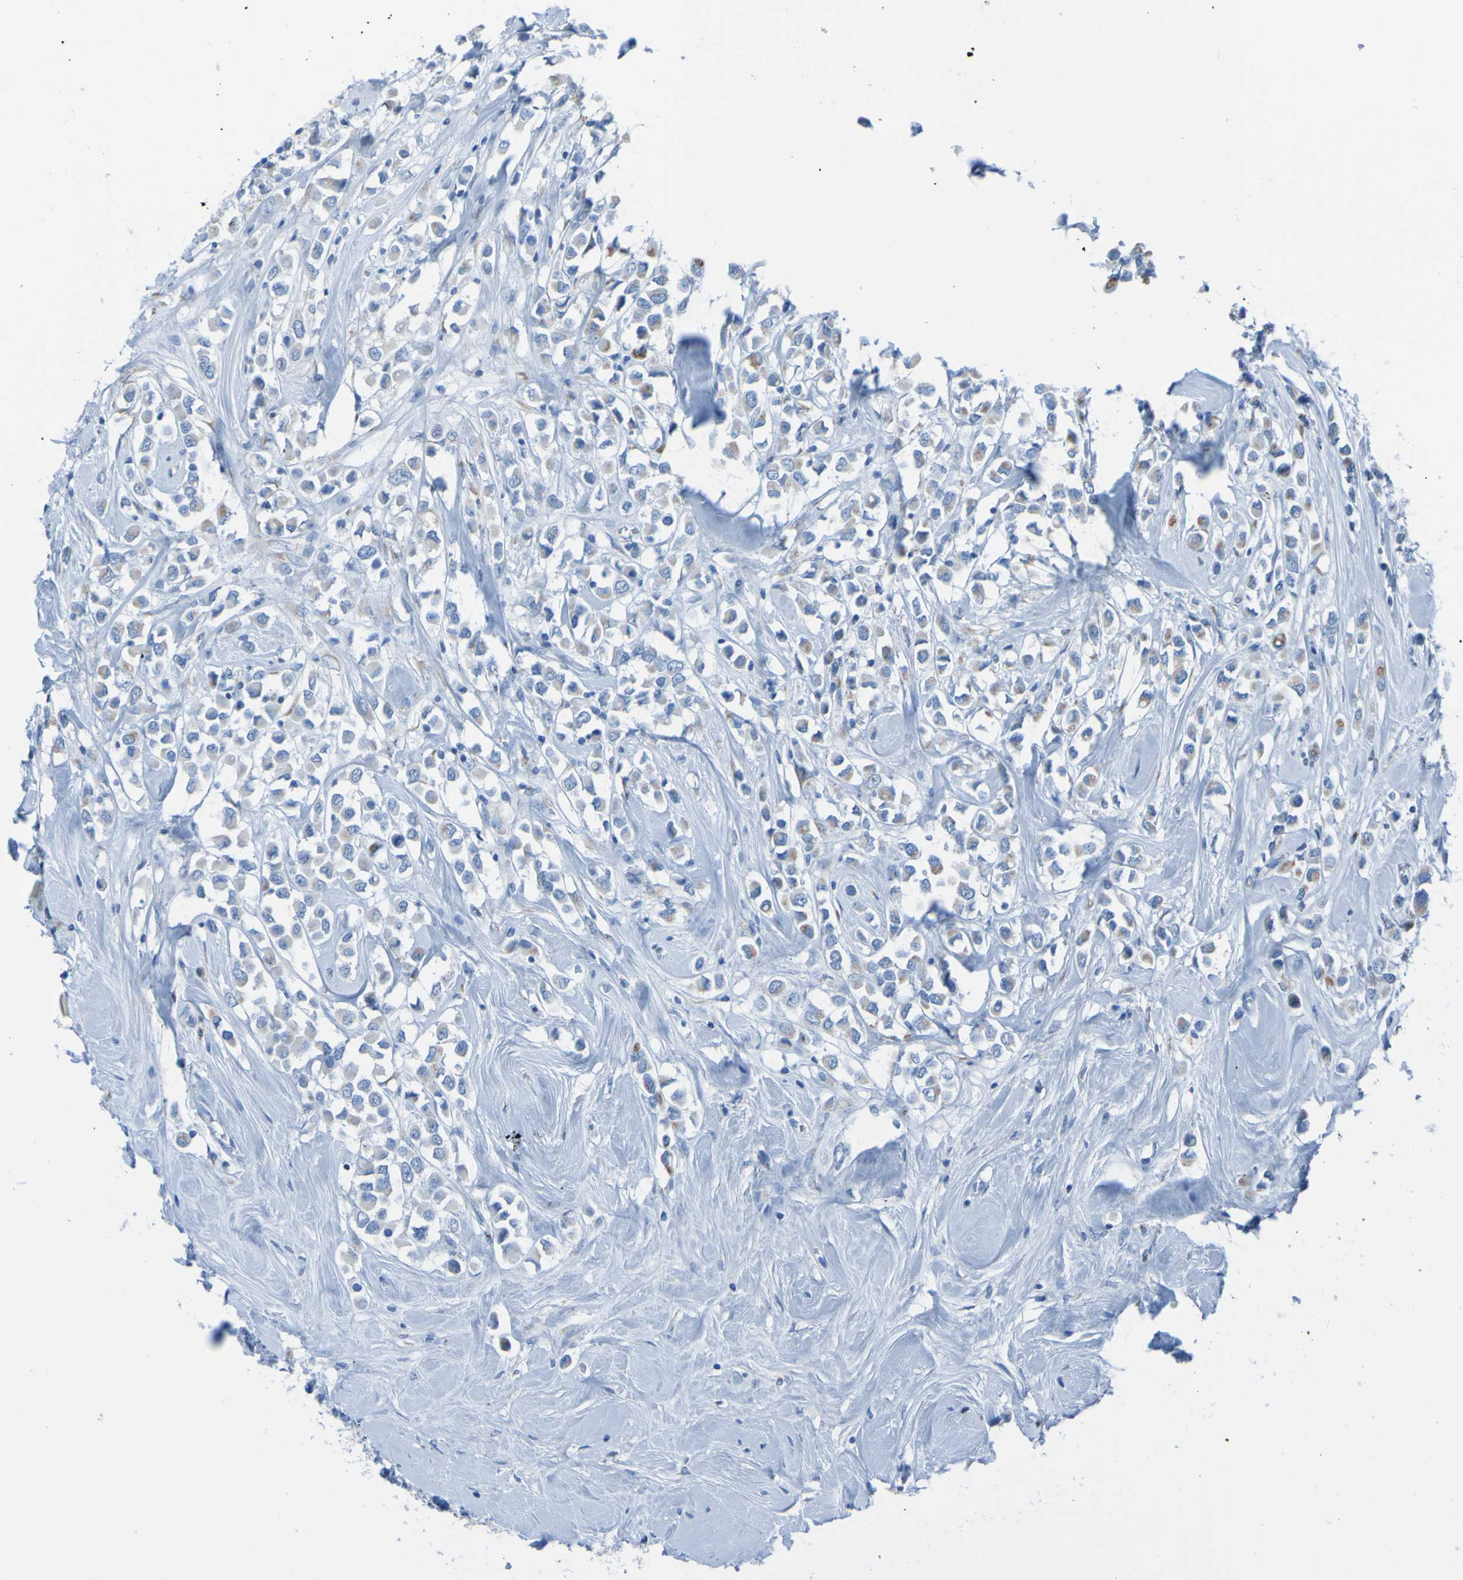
{"staining": {"intensity": "weak", "quantity": "25%-75%", "location": "cytoplasmic/membranous"}, "tissue": "breast cancer", "cell_type": "Tumor cells", "image_type": "cancer", "snomed": [{"axis": "morphology", "description": "Duct carcinoma"}, {"axis": "topography", "description": "Breast"}], "caption": "Human breast cancer stained with a brown dye exhibits weak cytoplasmic/membranous positive expression in about 25%-75% of tumor cells.", "gene": "ACMSD", "patient": {"sex": "female", "age": 61}}